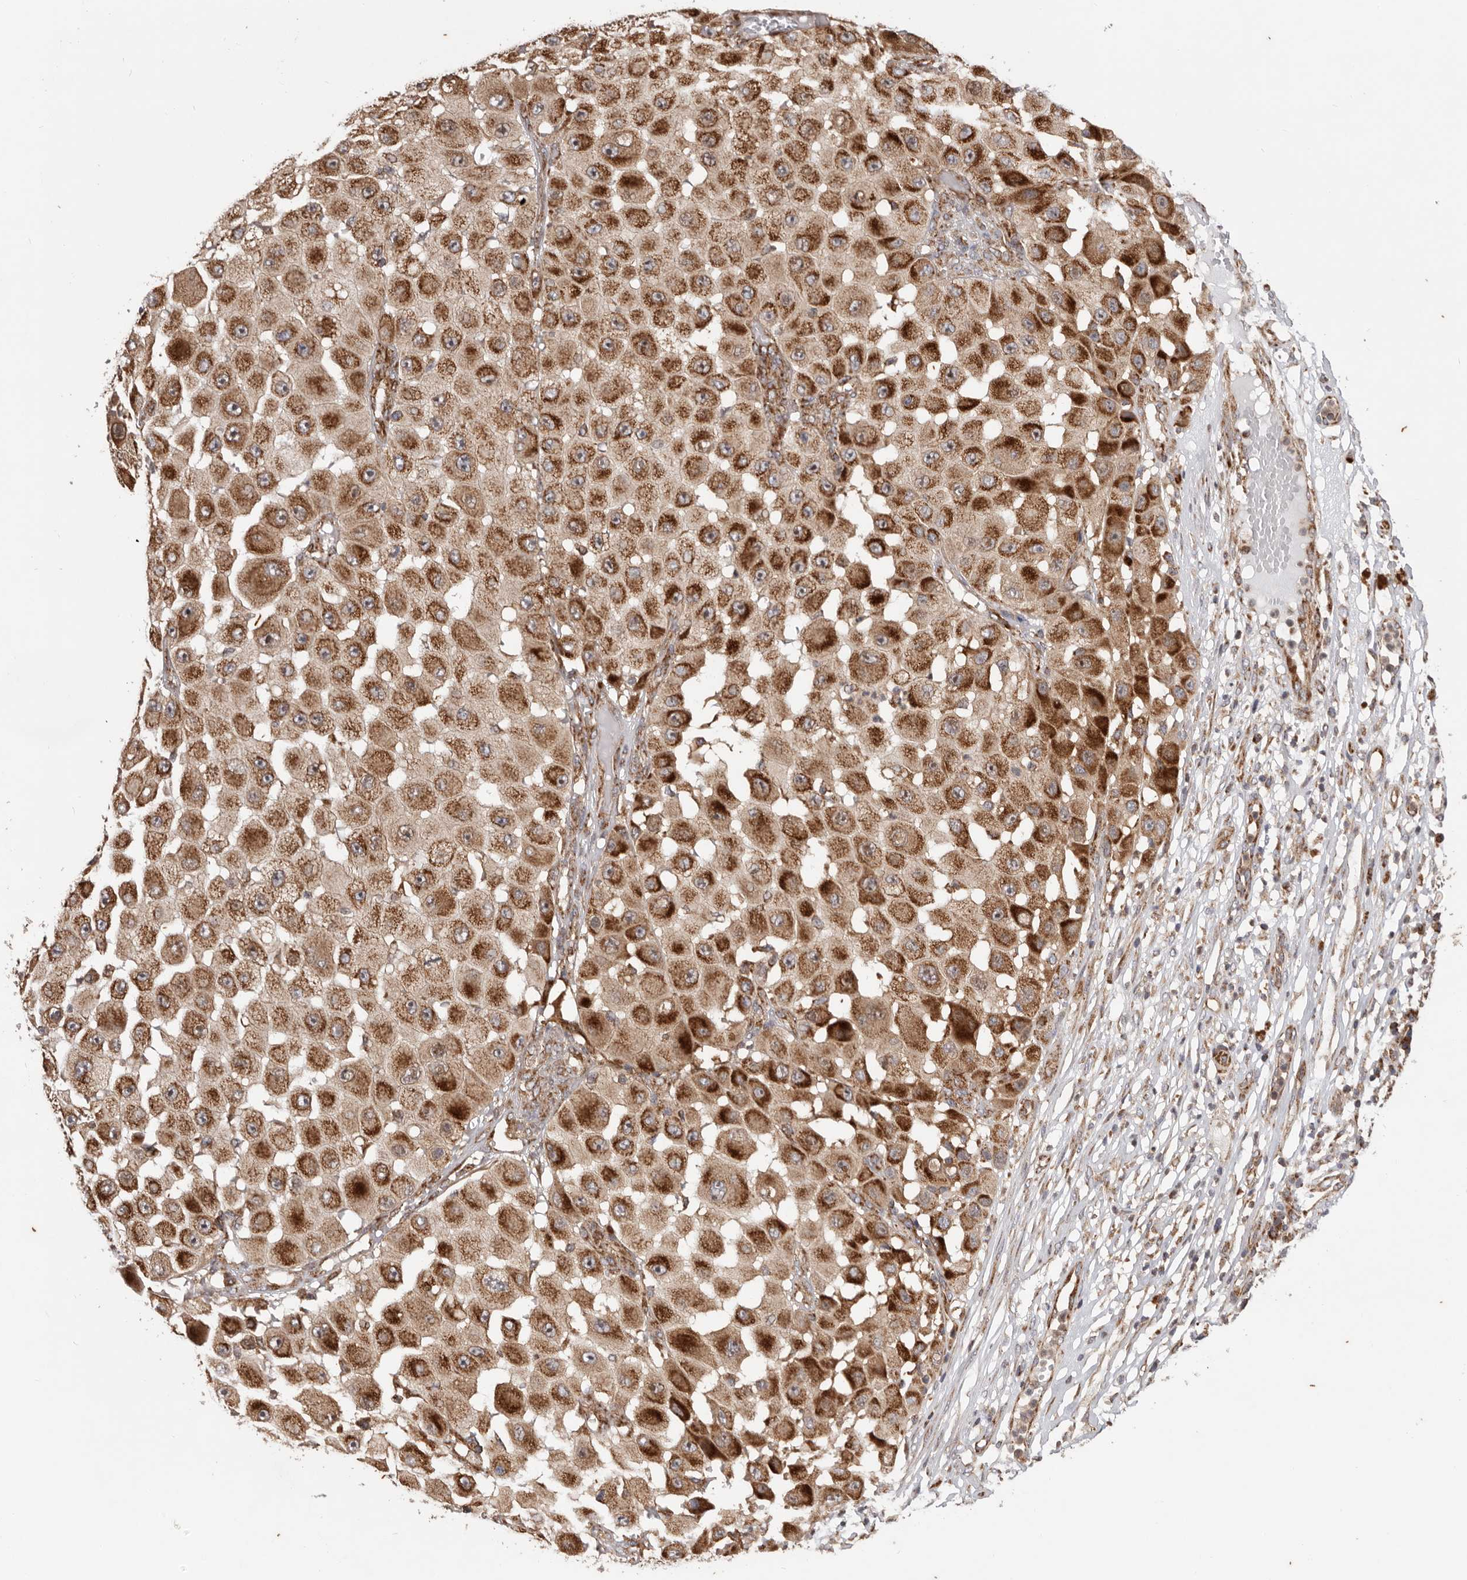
{"staining": {"intensity": "strong", "quantity": ">75%", "location": "cytoplasmic/membranous"}, "tissue": "melanoma", "cell_type": "Tumor cells", "image_type": "cancer", "snomed": [{"axis": "morphology", "description": "Malignant melanoma, NOS"}, {"axis": "topography", "description": "Skin"}], "caption": "This is an image of IHC staining of melanoma, which shows strong staining in the cytoplasmic/membranous of tumor cells.", "gene": "MRPS10", "patient": {"sex": "female", "age": 81}}